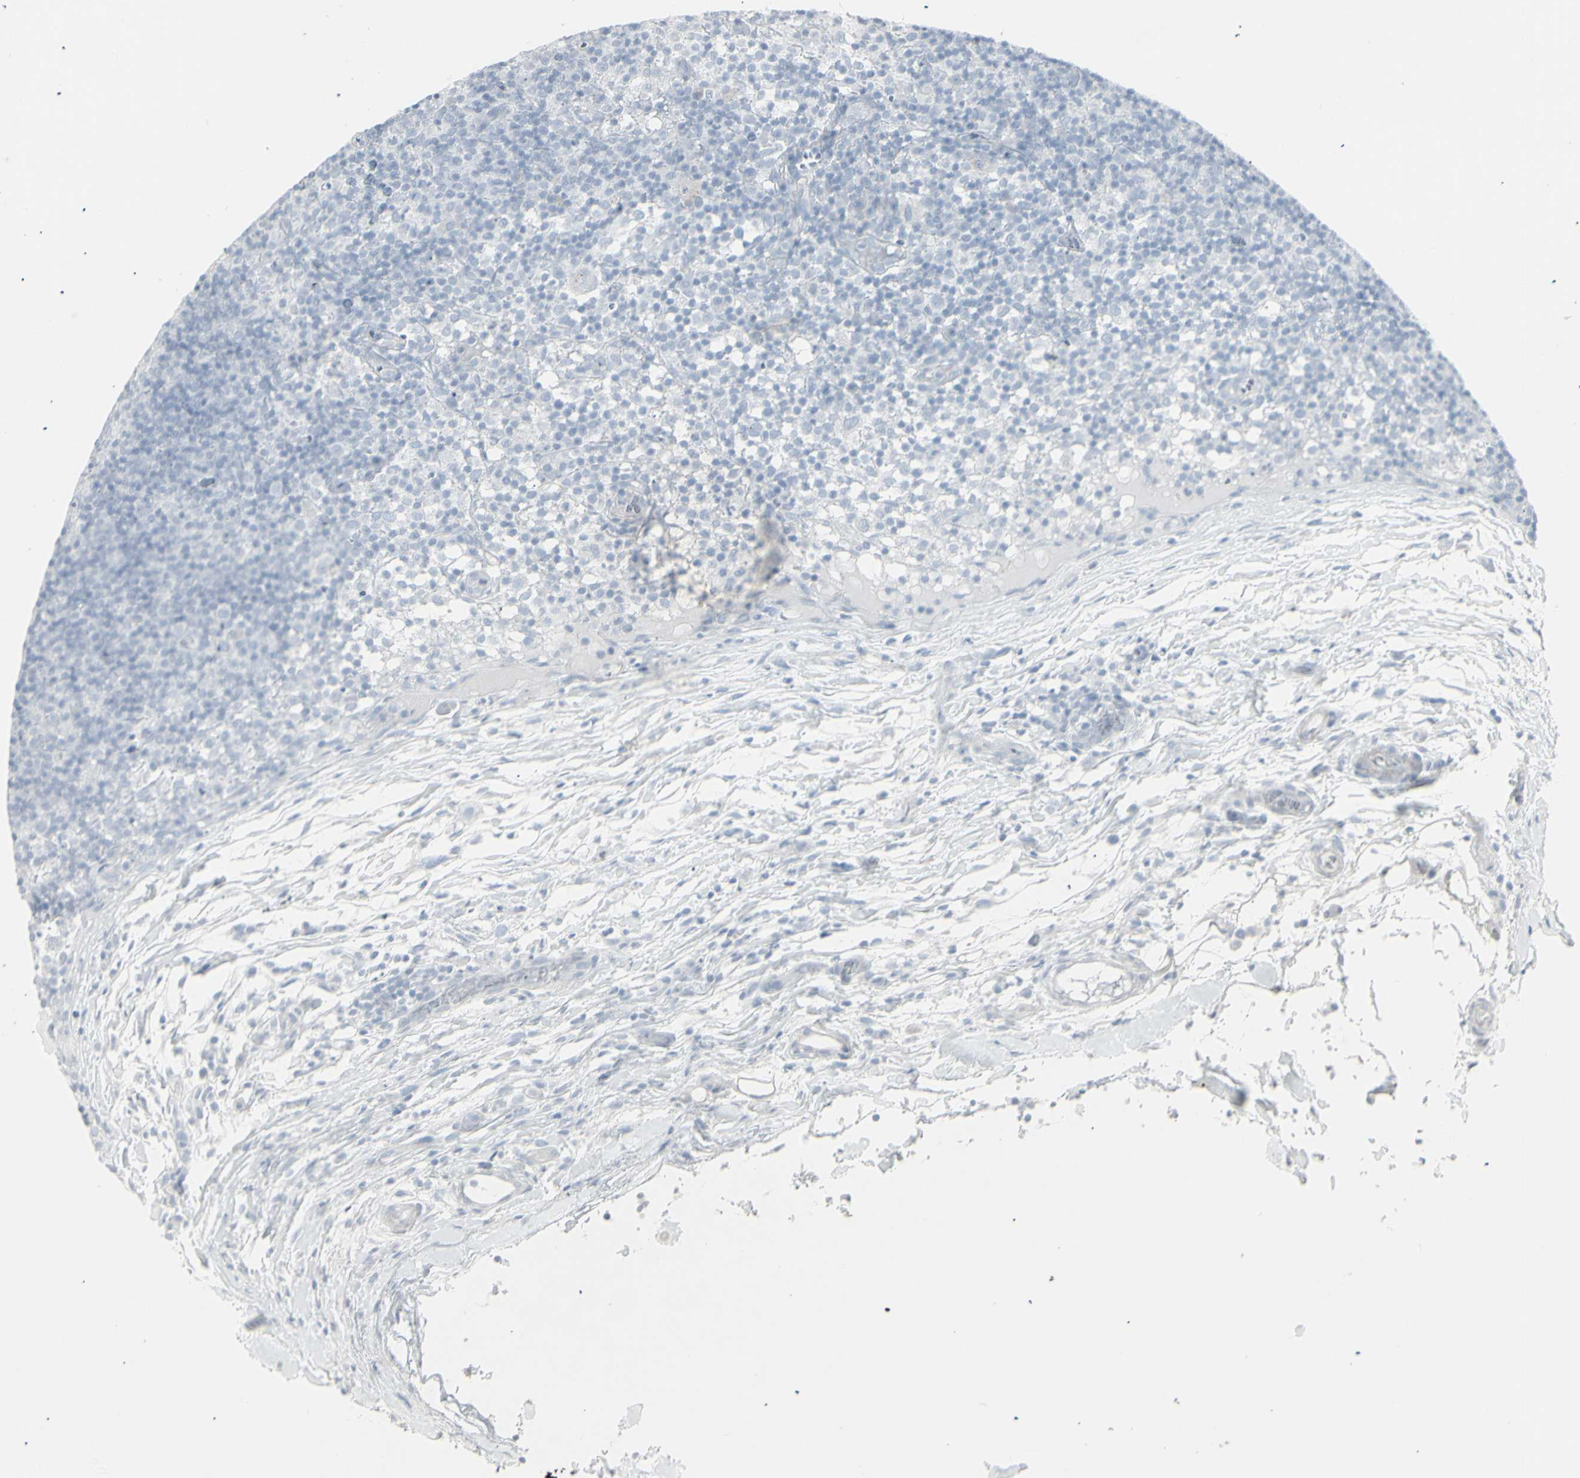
{"staining": {"intensity": "negative", "quantity": "none", "location": "none"}, "tissue": "lymph node", "cell_type": "Germinal center cells", "image_type": "normal", "snomed": [{"axis": "morphology", "description": "Normal tissue, NOS"}, {"axis": "morphology", "description": "Inflammation, NOS"}, {"axis": "topography", "description": "Lymph node"}], "caption": "There is no significant positivity in germinal center cells of lymph node. (DAB (3,3'-diaminobenzidine) immunohistochemistry visualized using brightfield microscopy, high magnification).", "gene": "YBX2", "patient": {"sex": "male", "age": 55}}